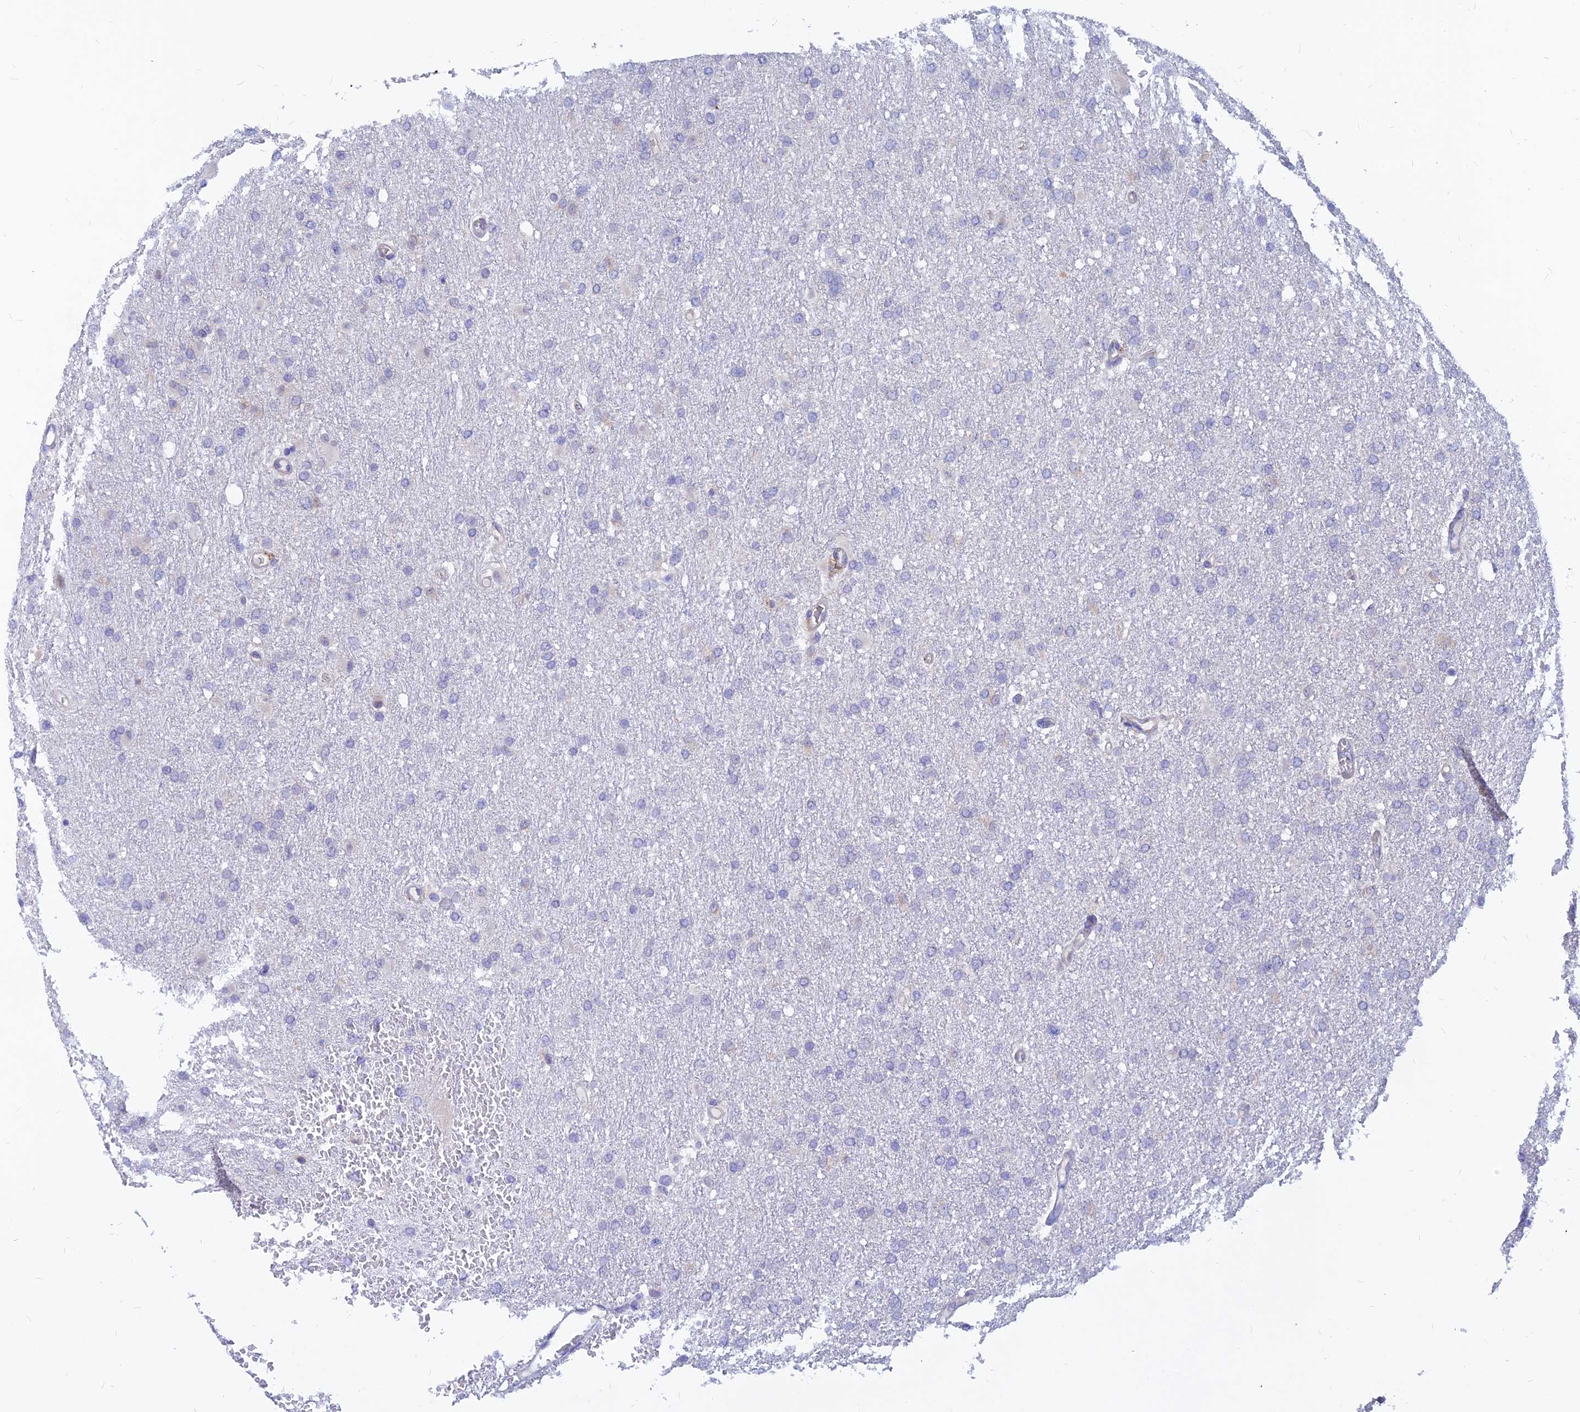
{"staining": {"intensity": "negative", "quantity": "none", "location": "none"}, "tissue": "glioma", "cell_type": "Tumor cells", "image_type": "cancer", "snomed": [{"axis": "morphology", "description": "Glioma, malignant, High grade"}, {"axis": "topography", "description": "Cerebral cortex"}], "caption": "The immunohistochemistry micrograph has no significant expression in tumor cells of malignant glioma (high-grade) tissue.", "gene": "DNAJC16", "patient": {"sex": "female", "age": 36}}